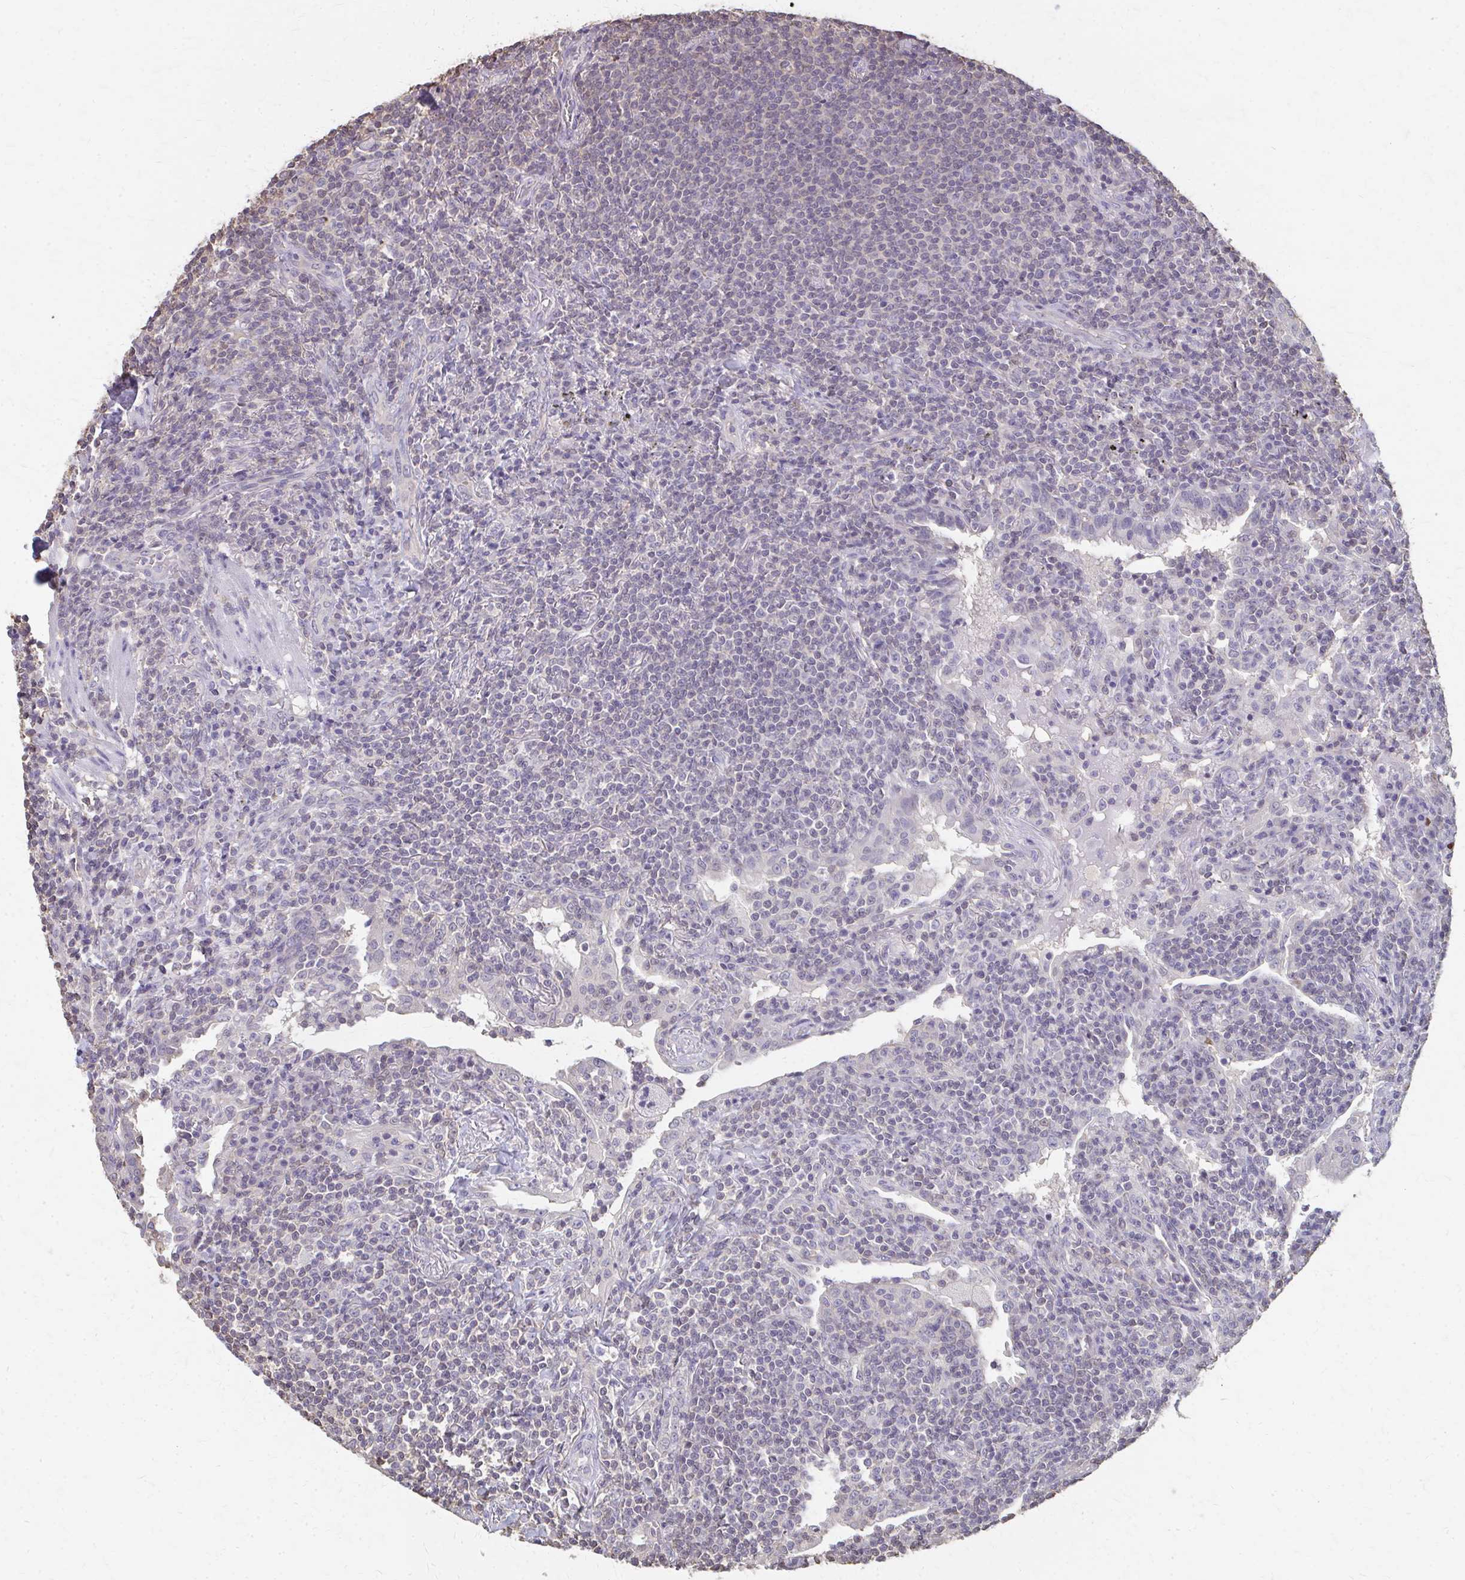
{"staining": {"intensity": "negative", "quantity": "none", "location": "none"}, "tissue": "lymphoma", "cell_type": "Tumor cells", "image_type": "cancer", "snomed": [{"axis": "morphology", "description": "Malignant lymphoma, non-Hodgkin's type, Low grade"}, {"axis": "topography", "description": "Lung"}], "caption": "Lymphoma was stained to show a protein in brown. There is no significant staining in tumor cells.", "gene": "RABGAP1L", "patient": {"sex": "female", "age": 71}}